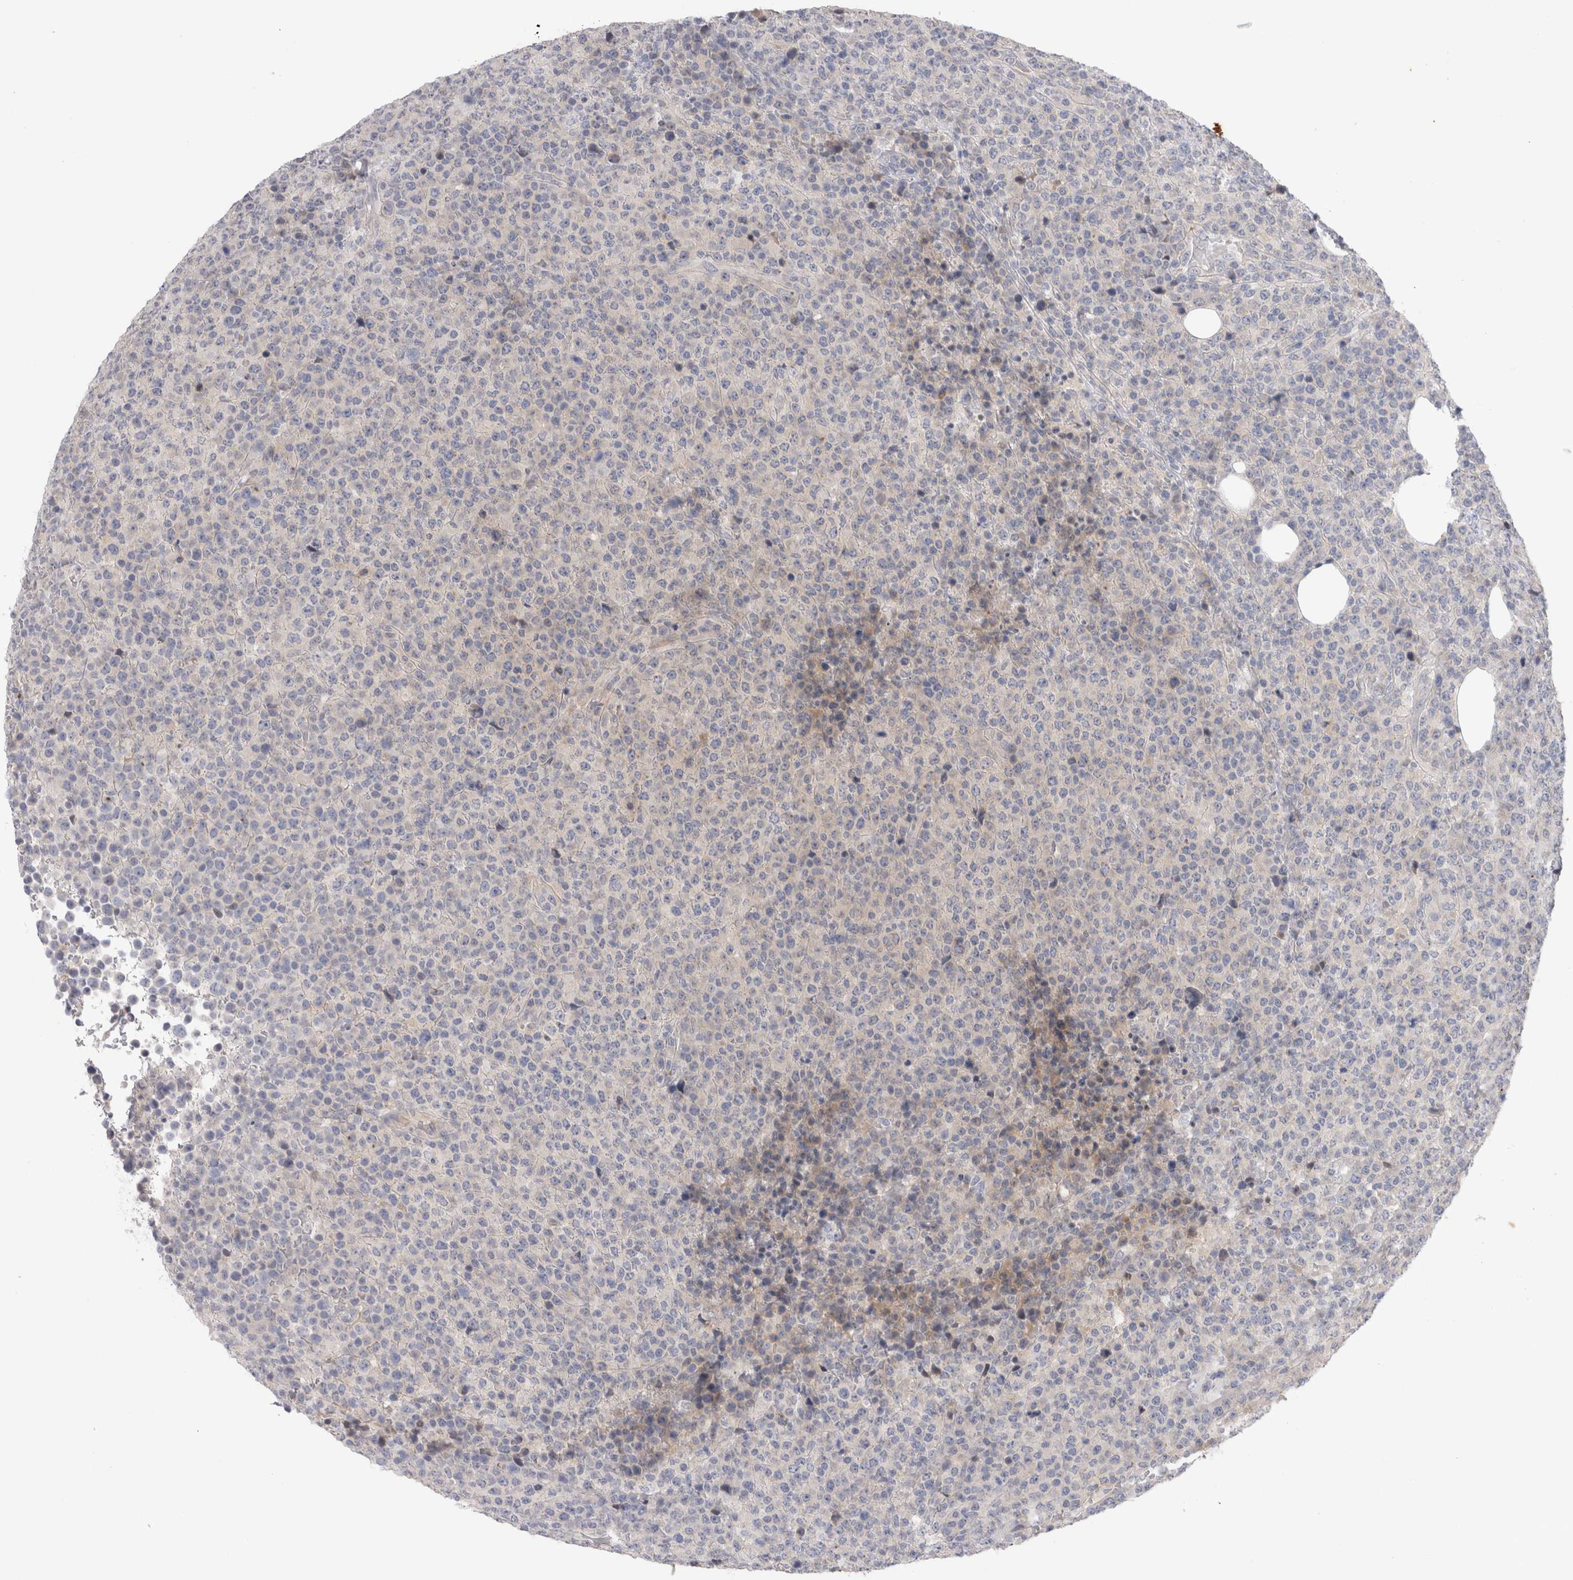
{"staining": {"intensity": "negative", "quantity": "none", "location": "none"}, "tissue": "lymphoma", "cell_type": "Tumor cells", "image_type": "cancer", "snomed": [{"axis": "morphology", "description": "Malignant lymphoma, non-Hodgkin's type, High grade"}, {"axis": "topography", "description": "Lymph node"}], "caption": "This is a photomicrograph of immunohistochemistry (IHC) staining of lymphoma, which shows no positivity in tumor cells.", "gene": "CRYBG1", "patient": {"sex": "male", "age": 13}}